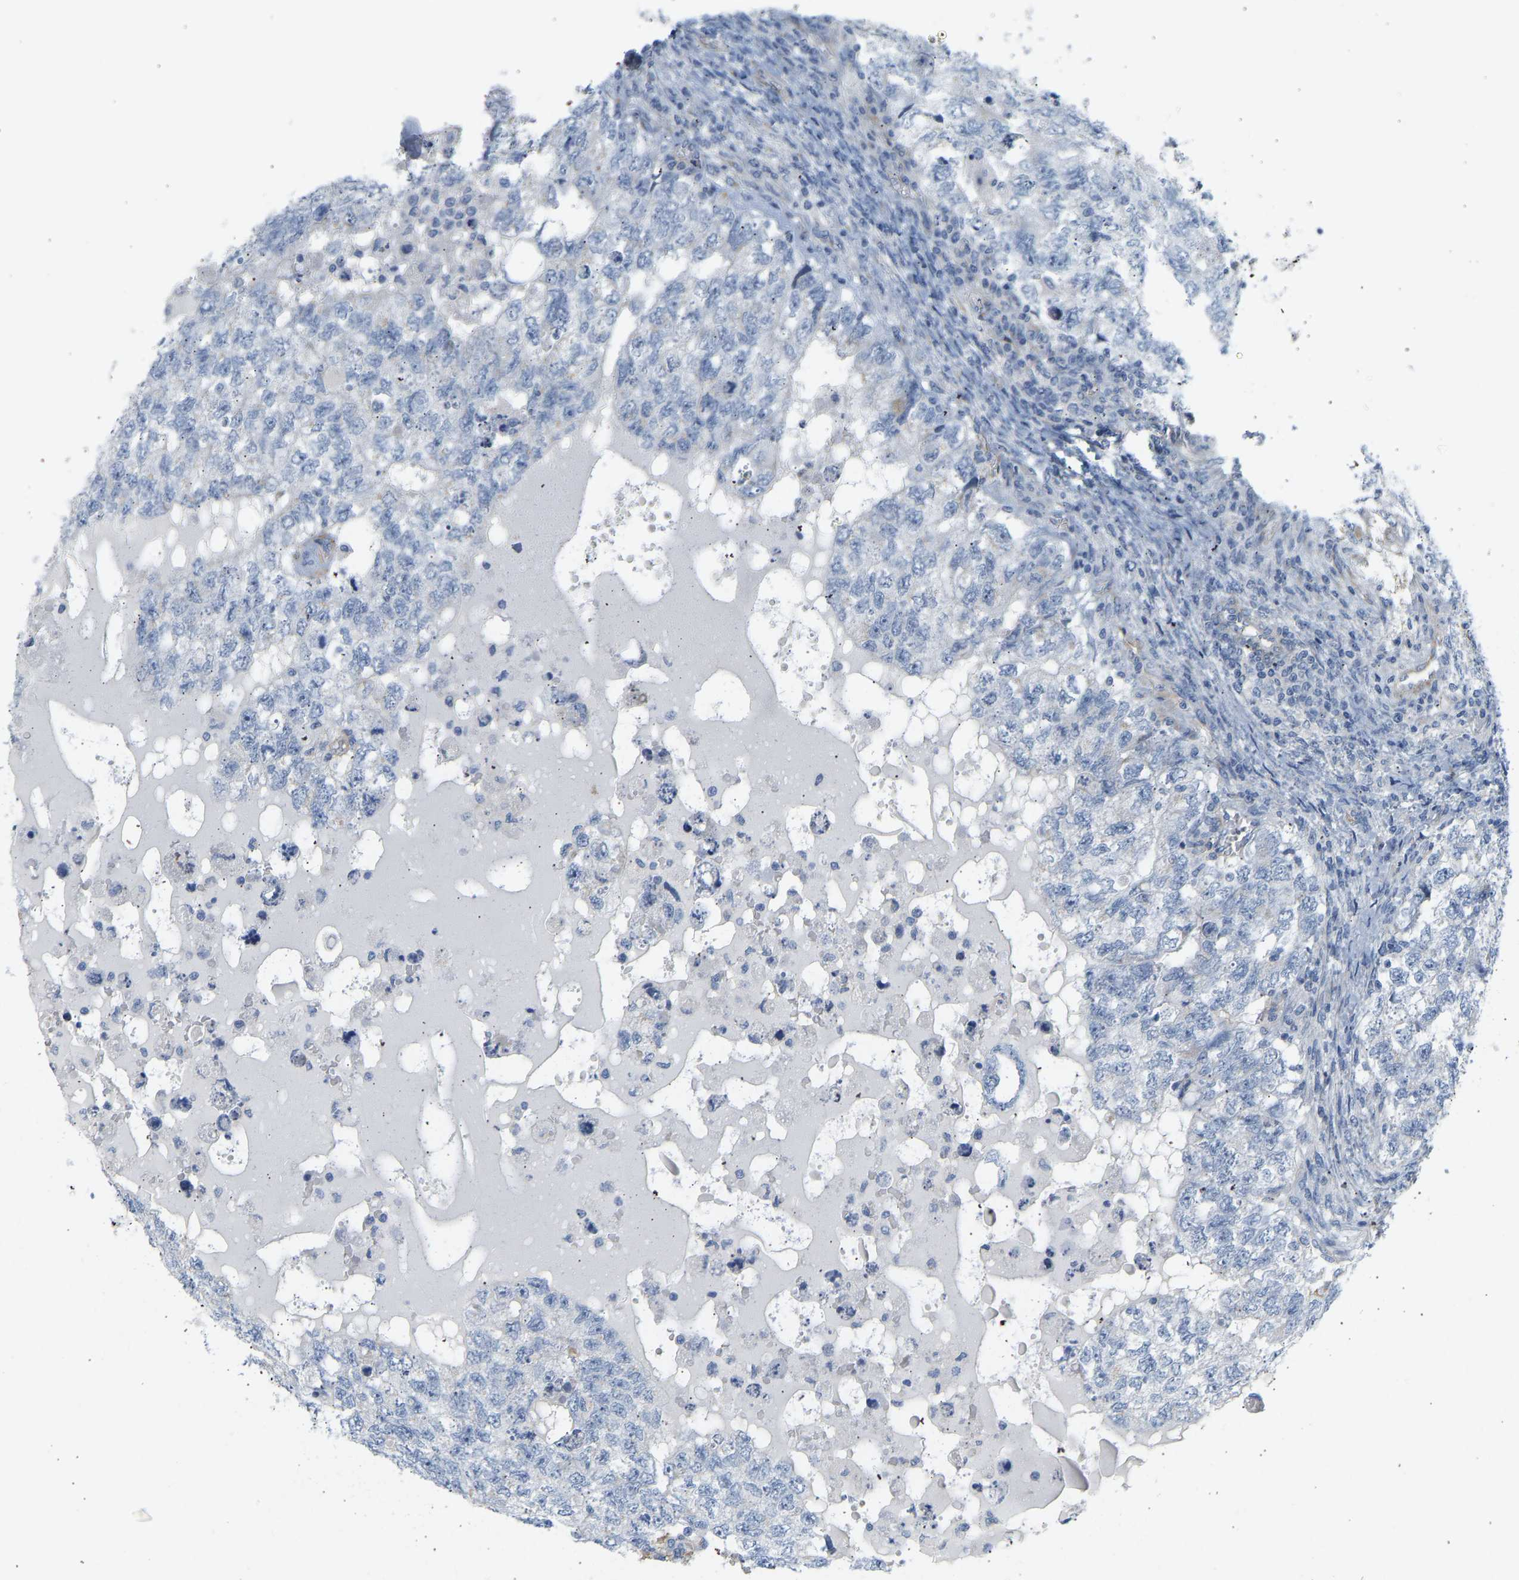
{"staining": {"intensity": "negative", "quantity": "none", "location": "none"}, "tissue": "testis cancer", "cell_type": "Tumor cells", "image_type": "cancer", "snomed": [{"axis": "morphology", "description": "Carcinoma, Embryonal, NOS"}, {"axis": "topography", "description": "Testis"}], "caption": "Embryonal carcinoma (testis) stained for a protein using immunohistochemistry demonstrates no expression tumor cells.", "gene": "SLC30A7", "patient": {"sex": "male", "age": 36}}